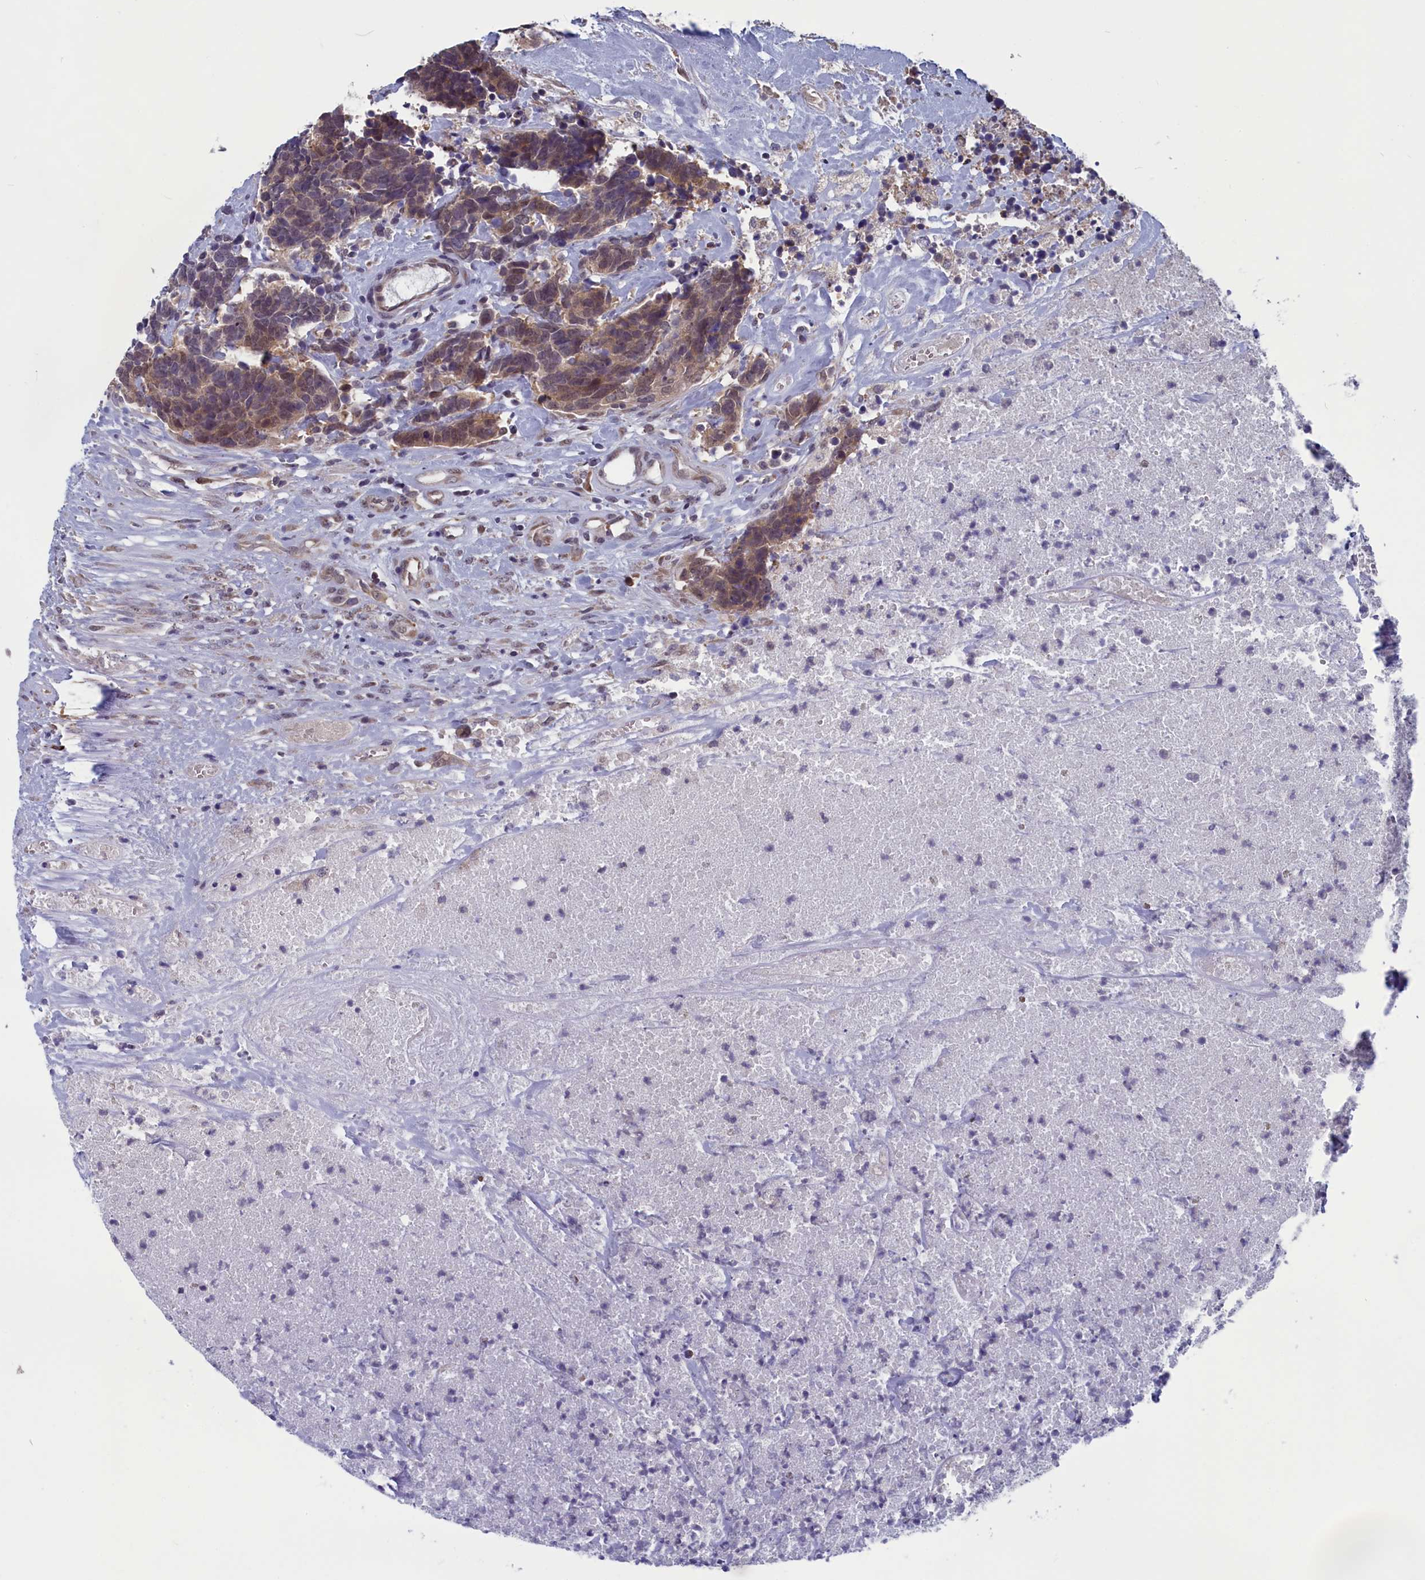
{"staining": {"intensity": "weak", "quantity": ">75%", "location": "cytoplasmic/membranous"}, "tissue": "carcinoid", "cell_type": "Tumor cells", "image_type": "cancer", "snomed": [{"axis": "morphology", "description": "Carcinoma, NOS"}, {"axis": "morphology", "description": "Carcinoid, malignant, NOS"}, {"axis": "topography", "description": "Urinary bladder"}], "caption": "Immunohistochemistry (IHC) image of carcinoid stained for a protein (brown), which exhibits low levels of weak cytoplasmic/membranous staining in approximately >75% of tumor cells.", "gene": "MRI1", "patient": {"sex": "male", "age": 57}}